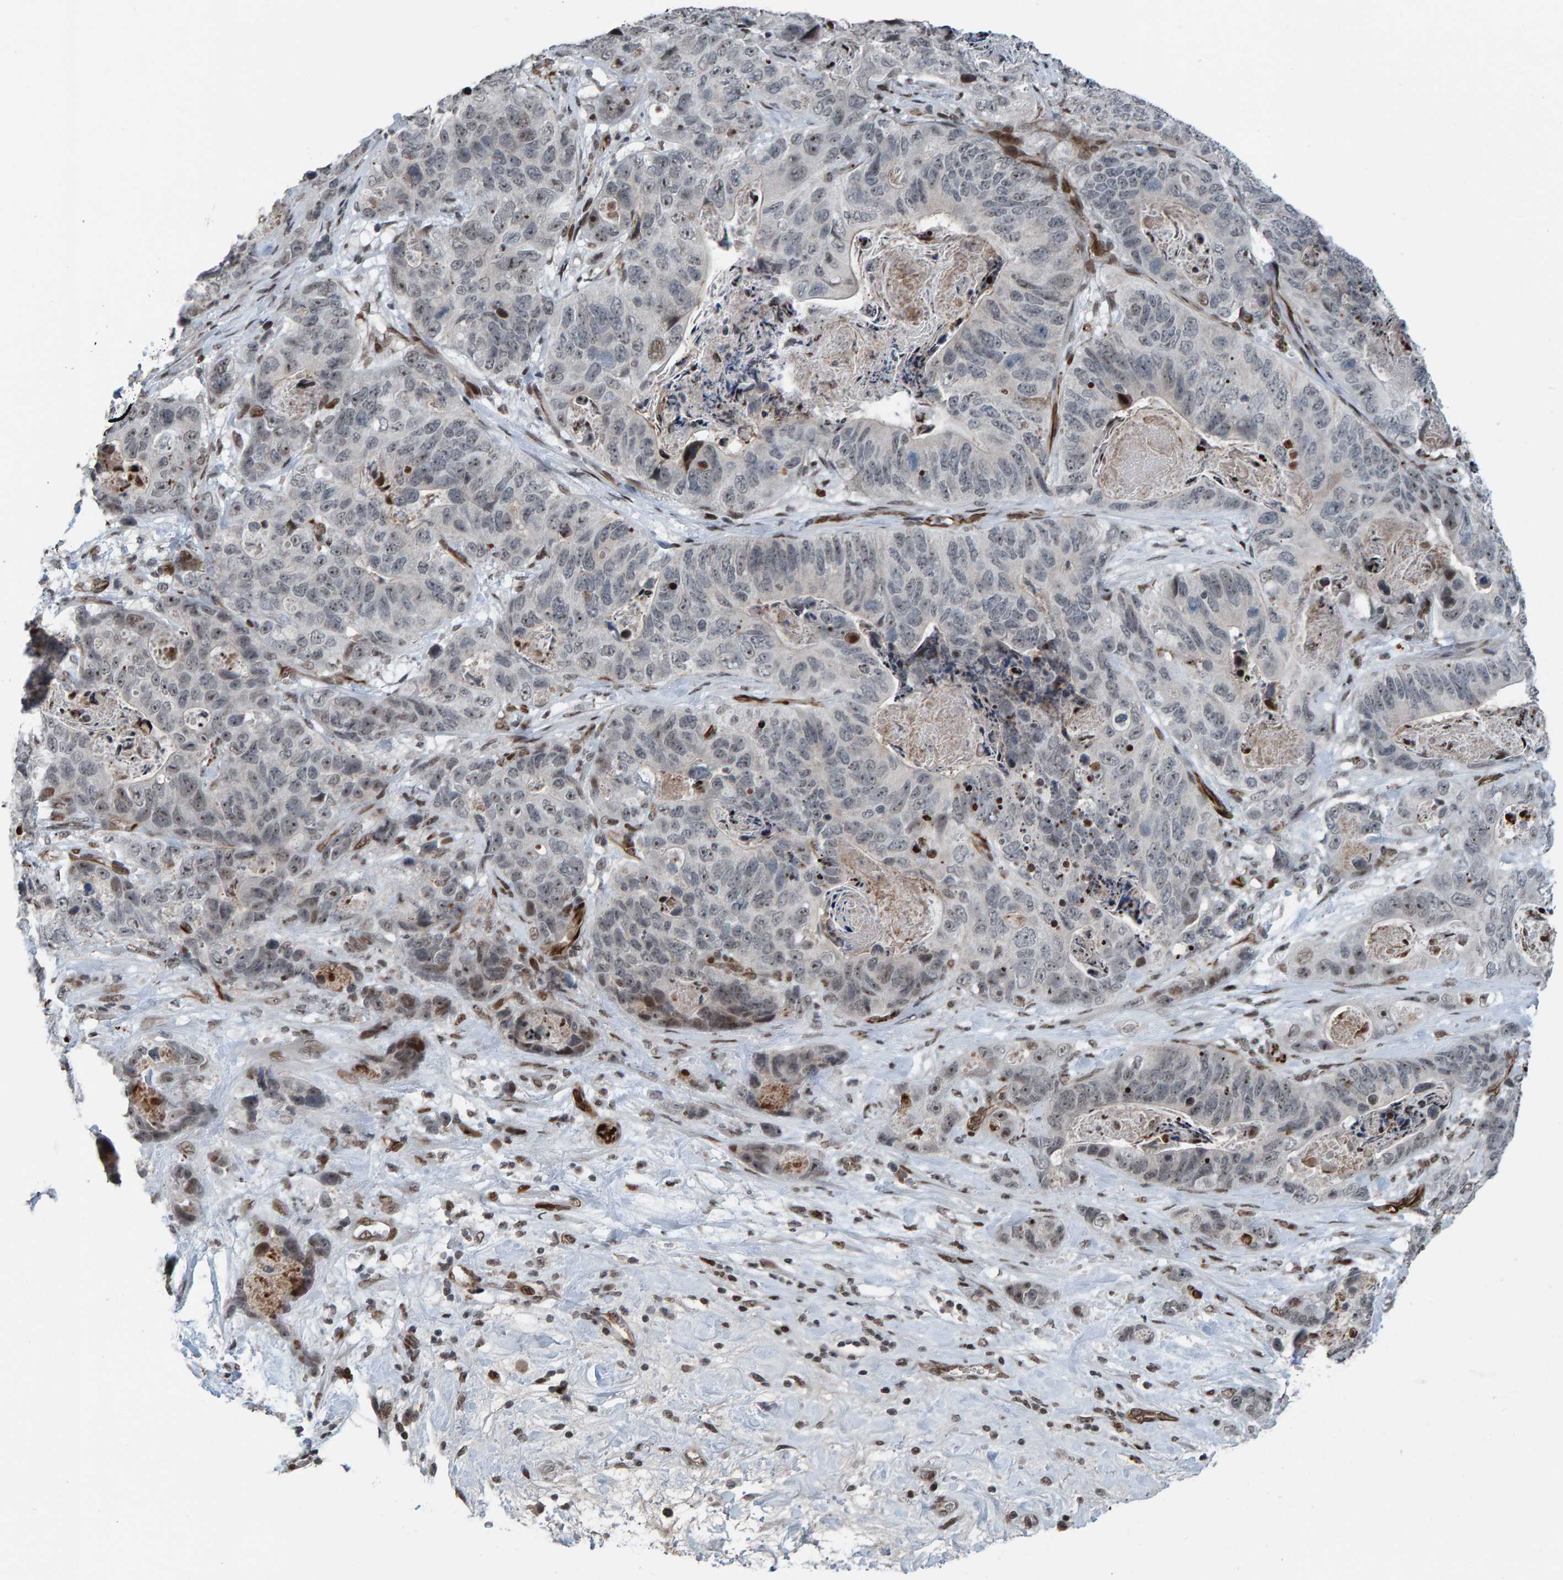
{"staining": {"intensity": "weak", "quantity": "<25%", "location": "nuclear"}, "tissue": "stomach cancer", "cell_type": "Tumor cells", "image_type": "cancer", "snomed": [{"axis": "morphology", "description": "Normal tissue, NOS"}, {"axis": "morphology", "description": "Adenocarcinoma, NOS"}, {"axis": "topography", "description": "Stomach"}], "caption": "DAB (3,3'-diaminobenzidine) immunohistochemical staining of stomach cancer shows no significant positivity in tumor cells. (Stains: DAB (3,3'-diaminobenzidine) immunohistochemistry (IHC) with hematoxylin counter stain, Microscopy: brightfield microscopy at high magnification).", "gene": "ZNF366", "patient": {"sex": "female", "age": 89}}